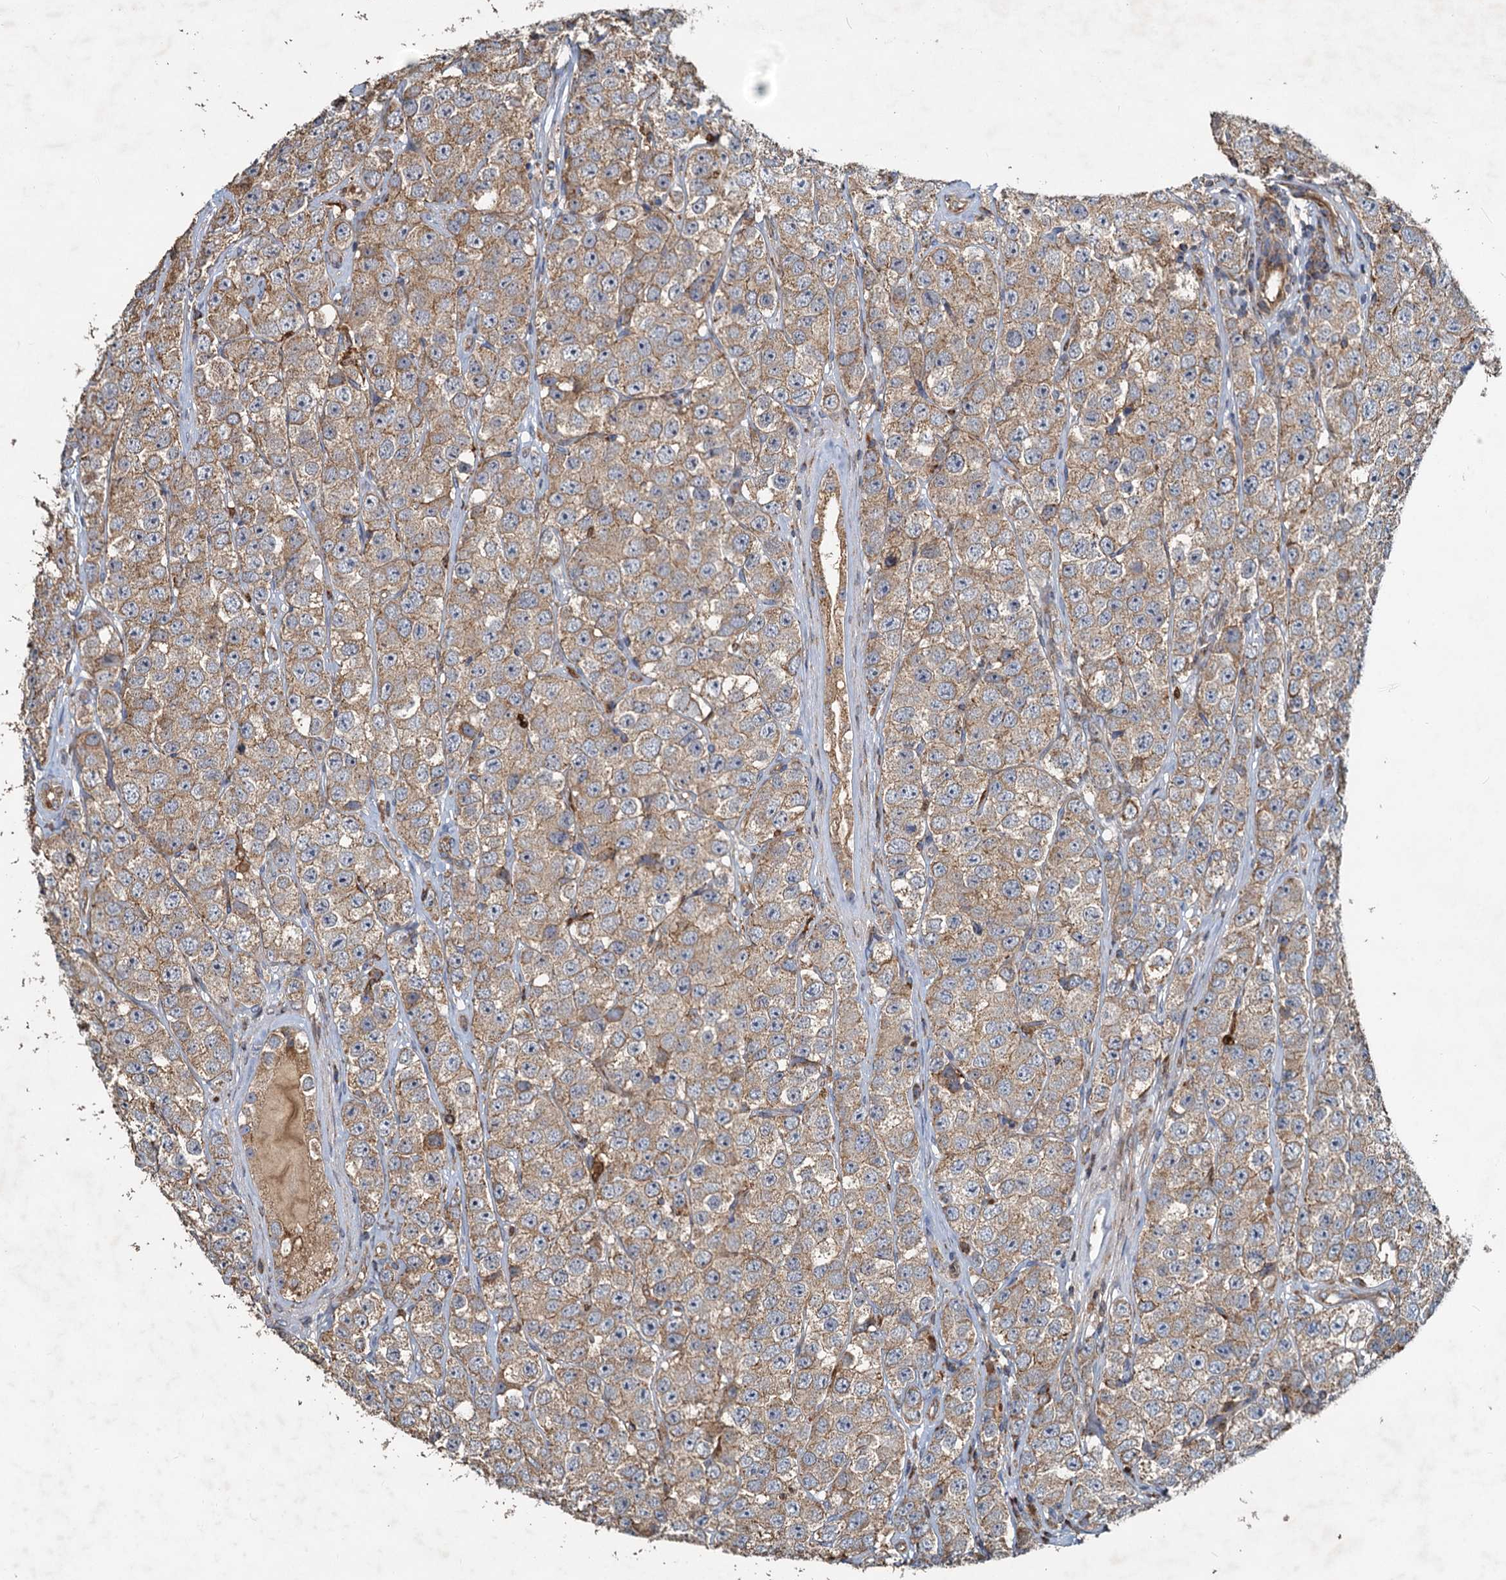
{"staining": {"intensity": "moderate", "quantity": ">75%", "location": "cytoplasmic/membranous"}, "tissue": "testis cancer", "cell_type": "Tumor cells", "image_type": "cancer", "snomed": [{"axis": "morphology", "description": "Seminoma, NOS"}, {"axis": "topography", "description": "Testis"}], "caption": "A photomicrograph showing moderate cytoplasmic/membranous staining in about >75% of tumor cells in testis seminoma, as visualized by brown immunohistochemical staining.", "gene": "SDS", "patient": {"sex": "male", "age": 28}}